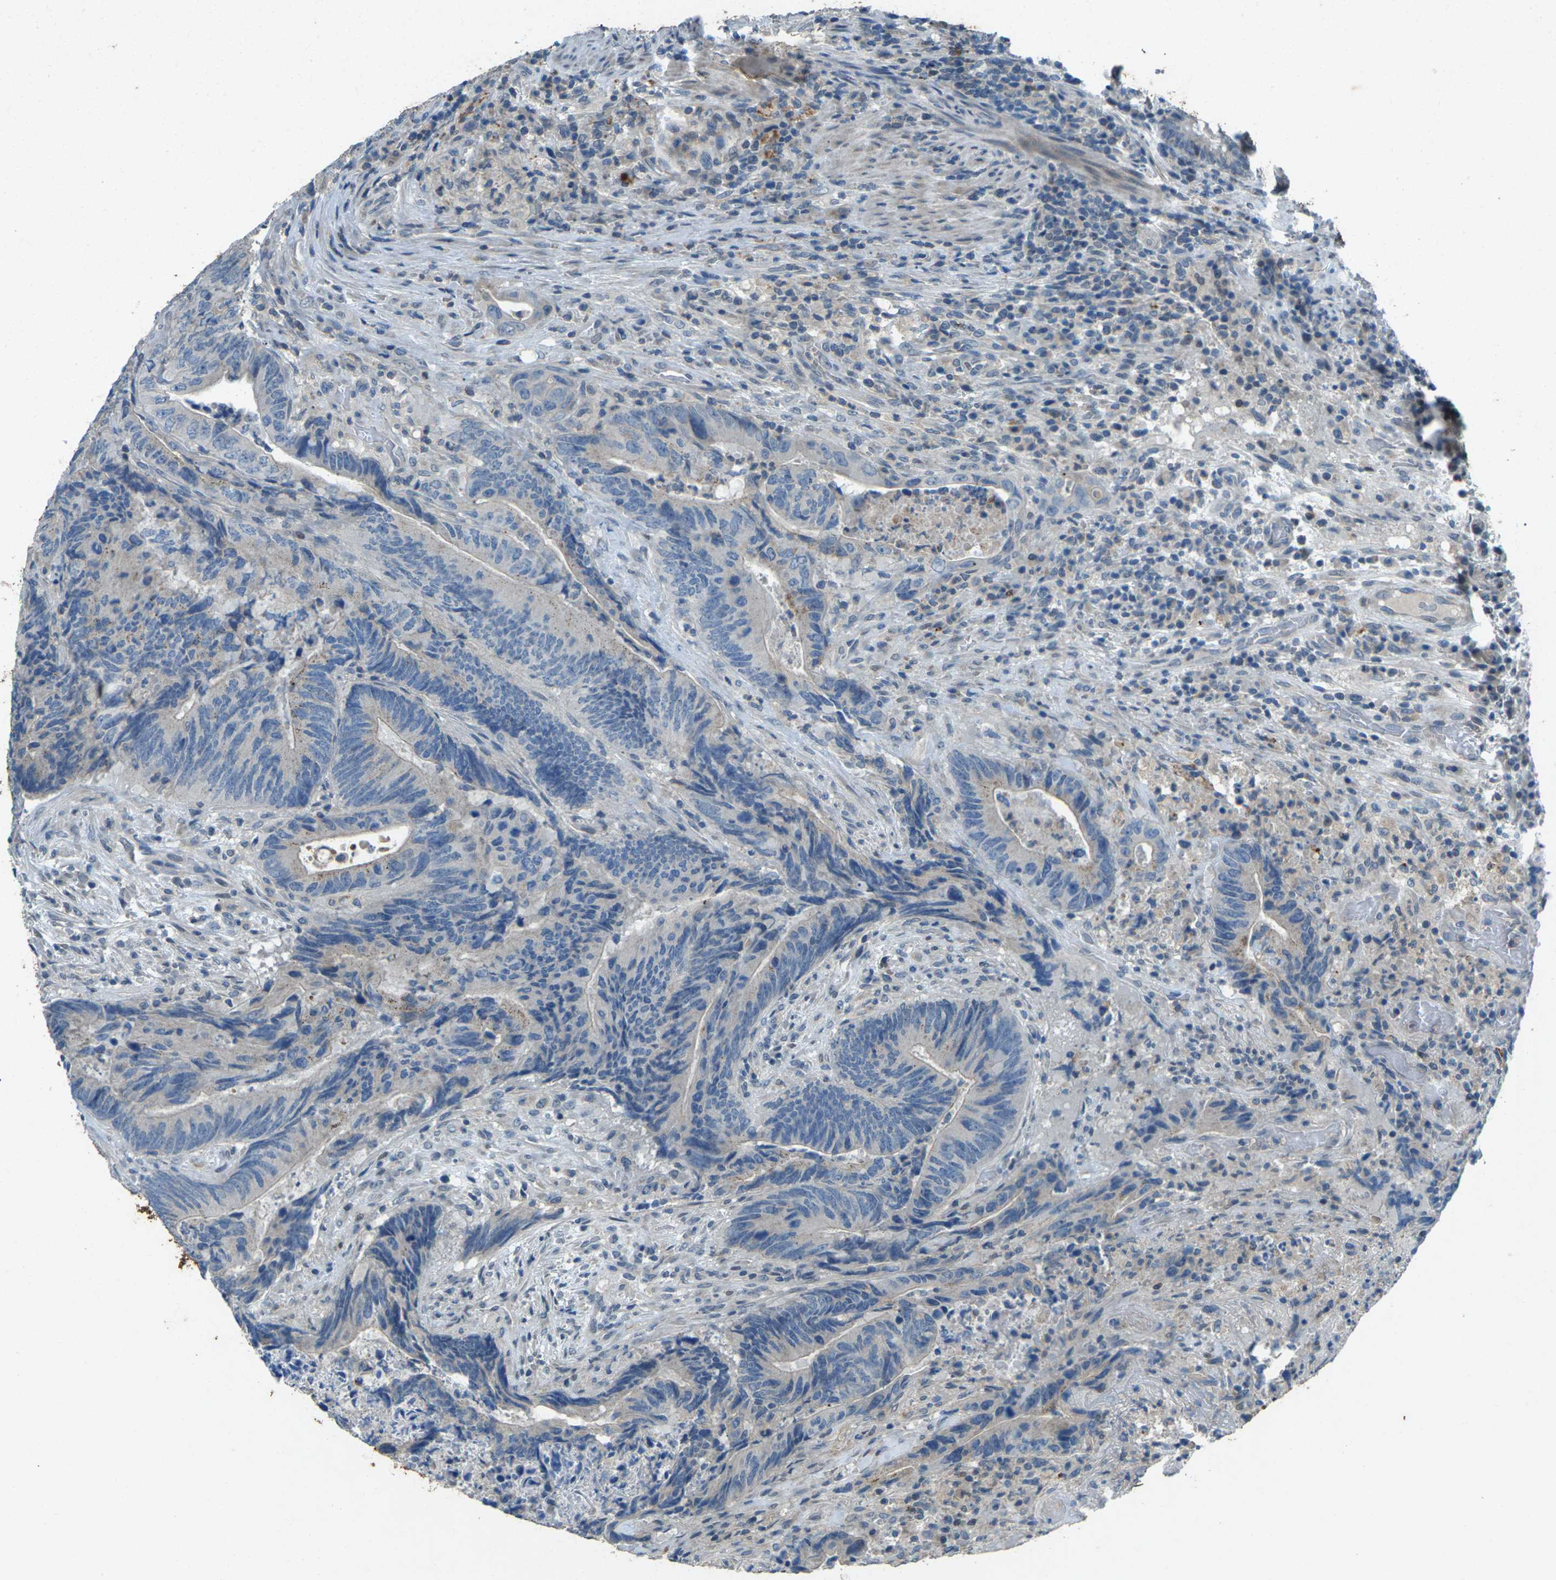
{"staining": {"intensity": "weak", "quantity": "<25%", "location": "cytoplasmic/membranous"}, "tissue": "colorectal cancer", "cell_type": "Tumor cells", "image_type": "cancer", "snomed": [{"axis": "morphology", "description": "Normal tissue, NOS"}, {"axis": "morphology", "description": "Adenocarcinoma, NOS"}, {"axis": "topography", "description": "Colon"}], "caption": "A high-resolution micrograph shows immunohistochemistry (IHC) staining of adenocarcinoma (colorectal), which demonstrates no significant positivity in tumor cells.", "gene": "SIGLEC14", "patient": {"sex": "male", "age": 56}}